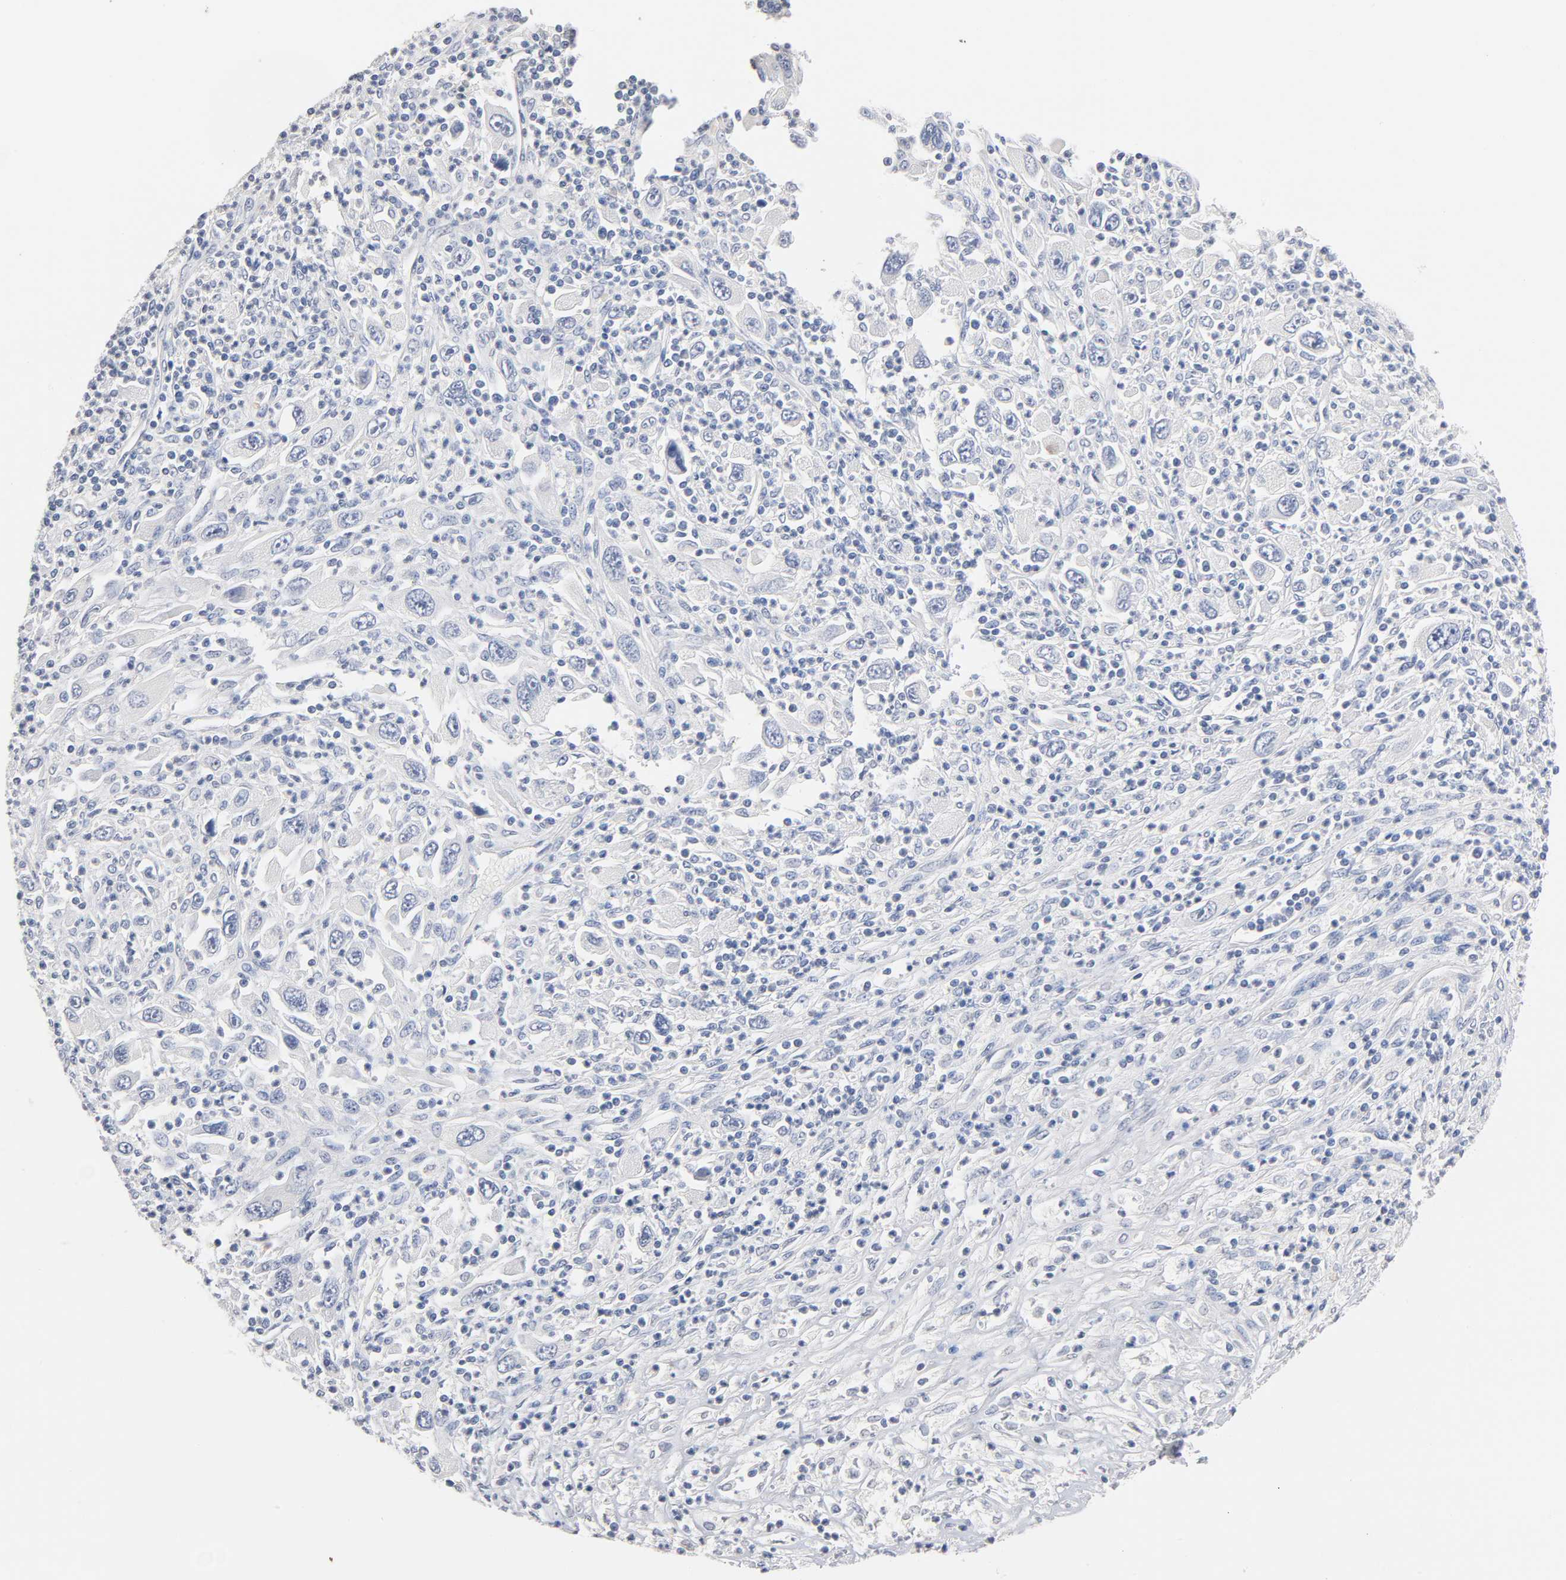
{"staining": {"intensity": "negative", "quantity": "none", "location": "none"}, "tissue": "melanoma", "cell_type": "Tumor cells", "image_type": "cancer", "snomed": [{"axis": "morphology", "description": "Malignant melanoma, Metastatic site"}, {"axis": "topography", "description": "Skin"}], "caption": "Tumor cells are negative for brown protein staining in malignant melanoma (metastatic site).", "gene": "ZCCHC13", "patient": {"sex": "female", "age": 56}}